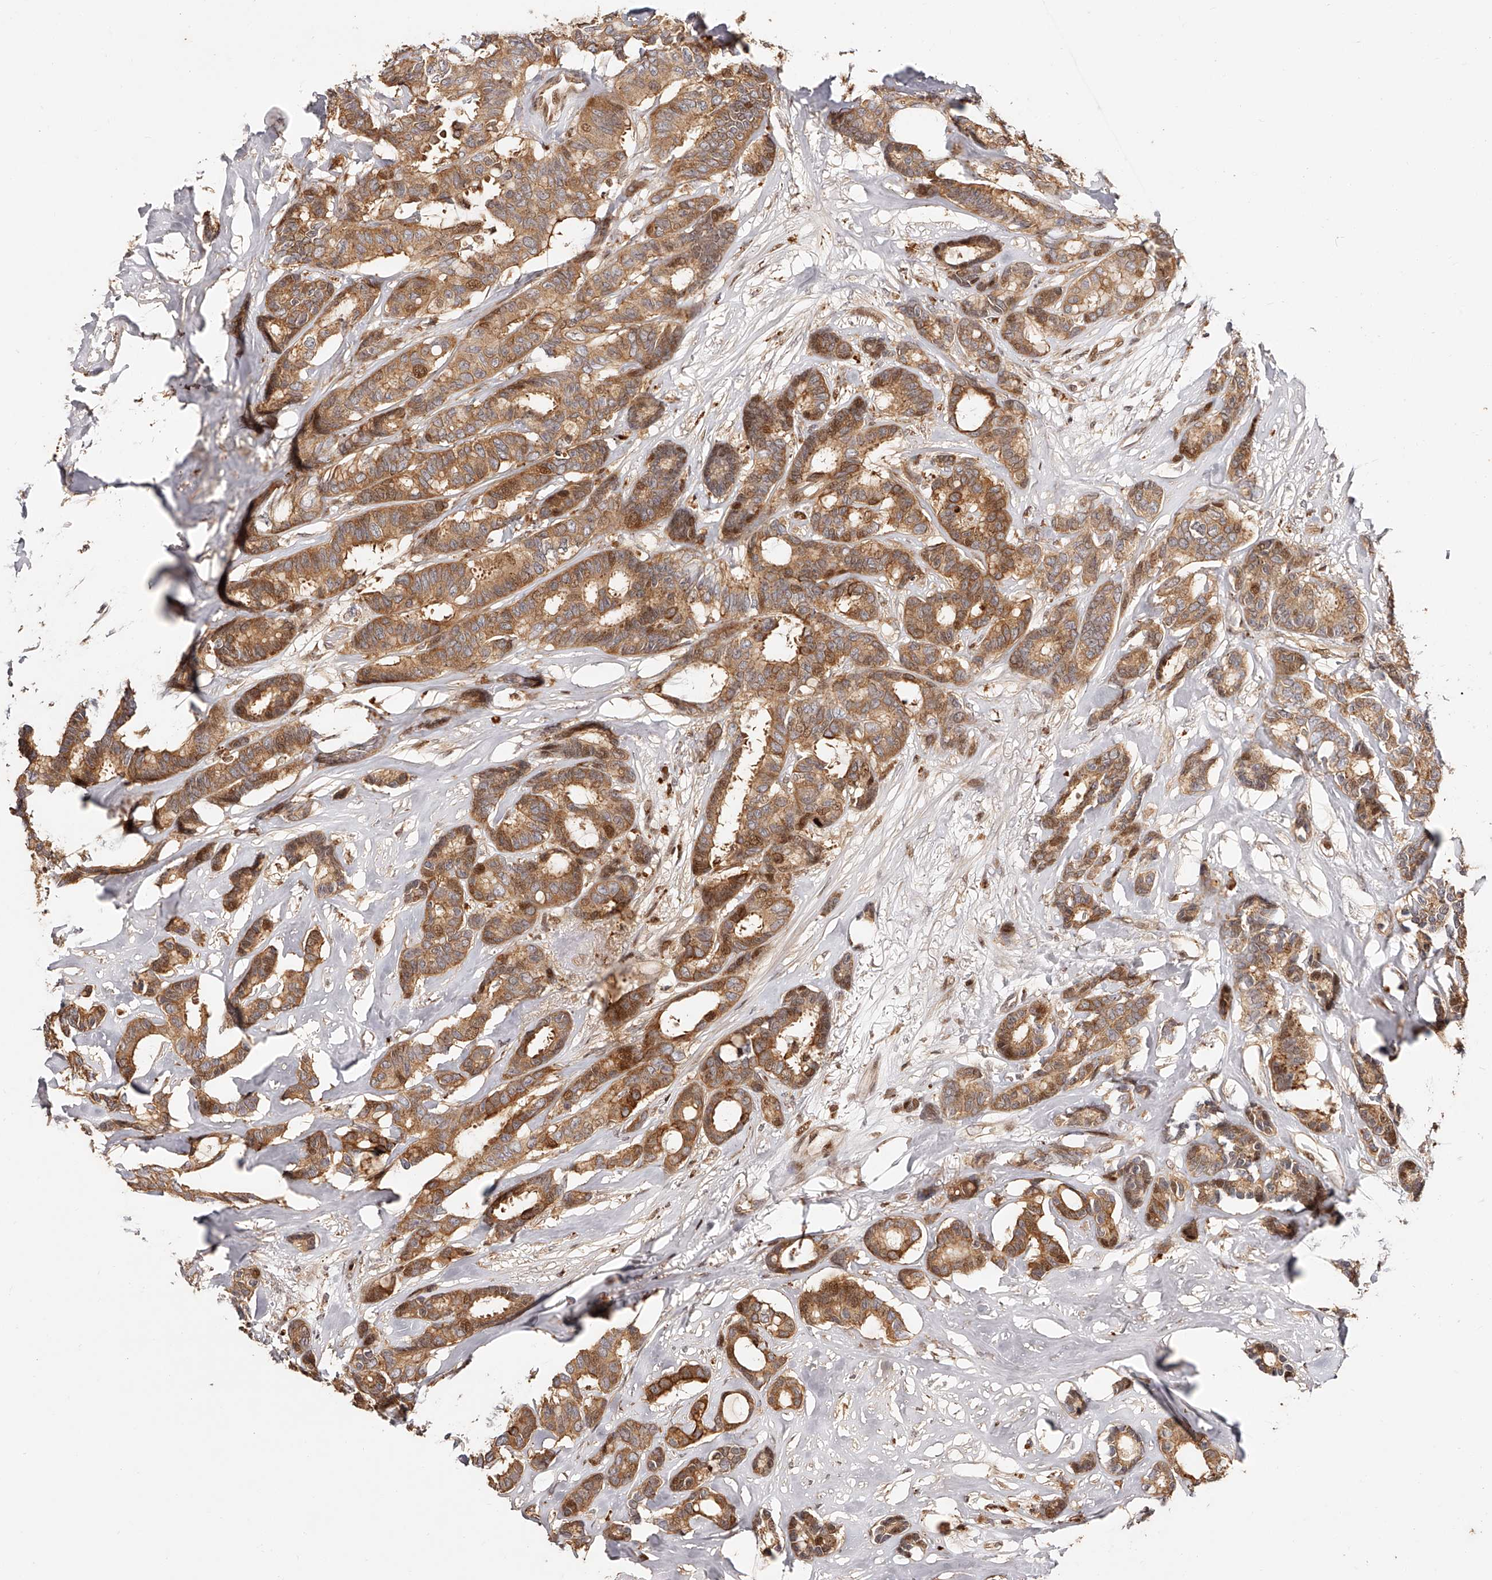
{"staining": {"intensity": "moderate", "quantity": ">75%", "location": "cytoplasmic/membranous"}, "tissue": "breast cancer", "cell_type": "Tumor cells", "image_type": "cancer", "snomed": [{"axis": "morphology", "description": "Duct carcinoma"}, {"axis": "topography", "description": "Breast"}], "caption": "Infiltrating ductal carcinoma (breast) stained with IHC displays moderate cytoplasmic/membranous positivity in about >75% of tumor cells.", "gene": "PFDN2", "patient": {"sex": "female", "age": 87}}